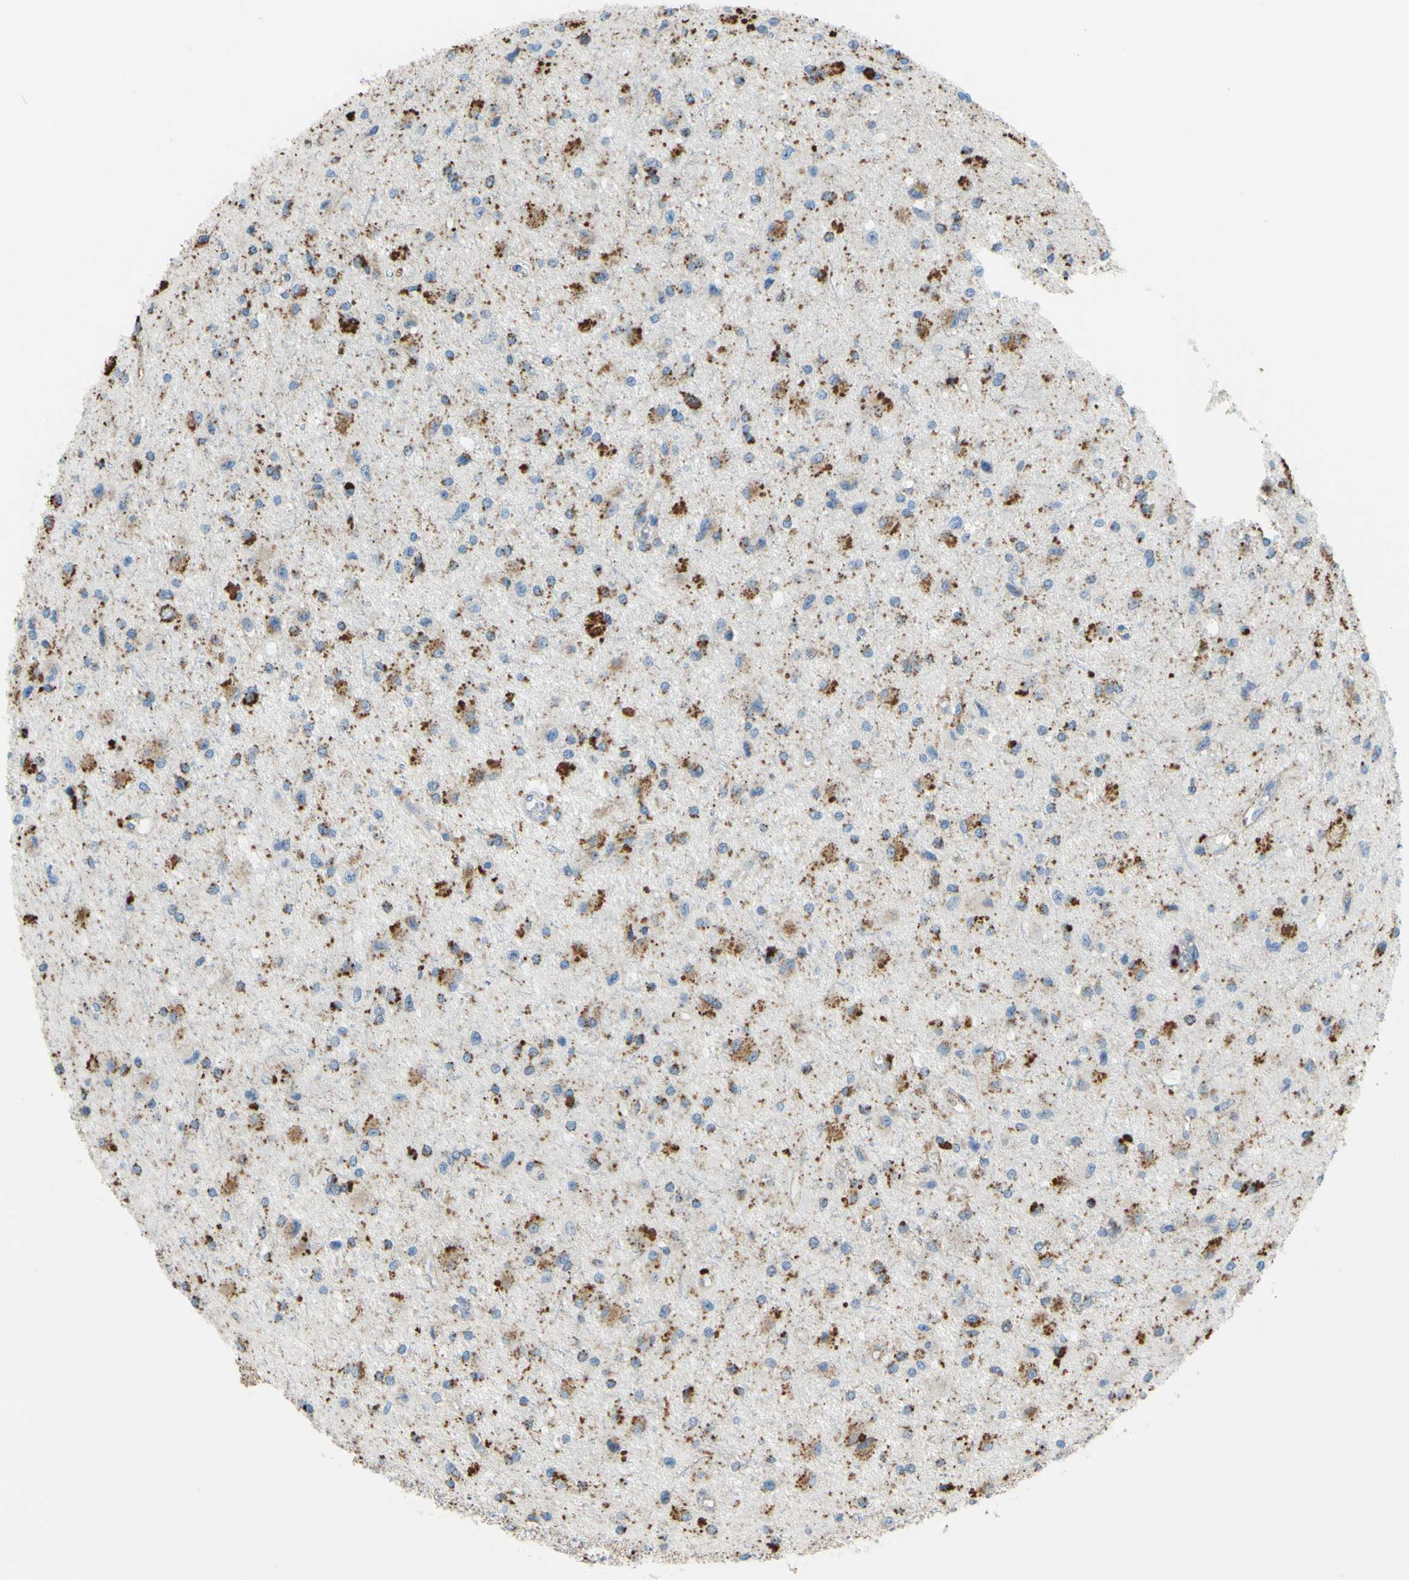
{"staining": {"intensity": "strong", "quantity": ">75%", "location": "cytoplasmic/membranous"}, "tissue": "glioma", "cell_type": "Tumor cells", "image_type": "cancer", "snomed": [{"axis": "morphology", "description": "Glioma, malignant, Low grade"}, {"axis": "topography", "description": "Brain"}], "caption": "Immunohistochemical staining of glioma reveals high levels of strong cytoplasmic/membranous staining in about >75% of tumor cells. The staining is performed using DAB (3,3'-diaminobenzidine) brown chromogen to label protein expression. The nuclei are counter-stained blue using hematoxylin.", "gene": "CTSD", "patient": {"sex": "male", "age": 58}}